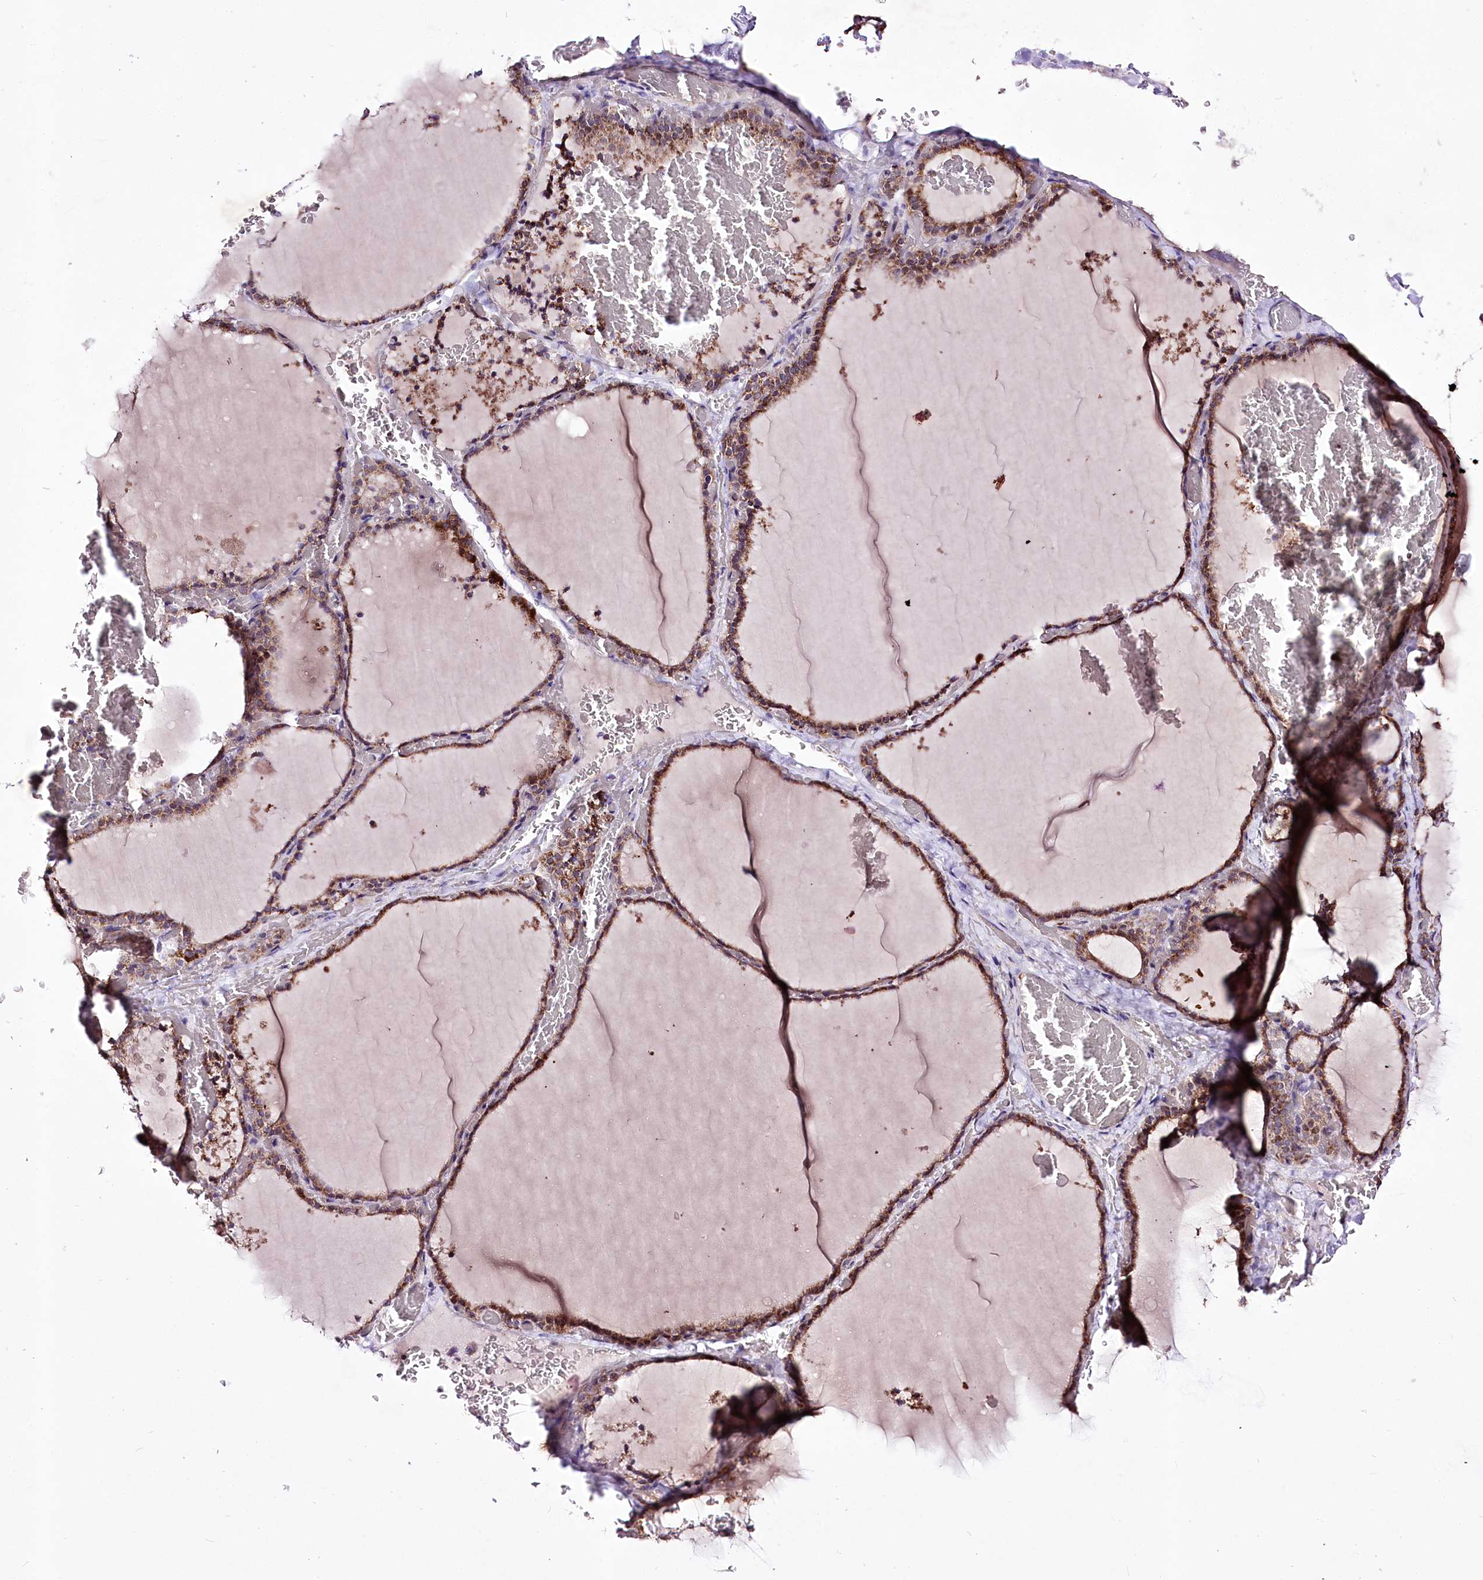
{"staining": {"intensity": "moderate", "quantity": ">75%", "location": "cytoplasmic/membranous"}, "tissue": "thyroid gland", "cell_type": "Glandular cells", "image_type": "normal", "snomed": [{"axis": "morphology", "description": "Normal tissue, NOS"}, {"axis": "topography", "description": "Thyroid gland"}], "caption": "Protein staining of unremarkable thyroid gland reveals moderate cytoplasmic/membranous staining in approximately >75% of glandular cells. The staining was performed using DAB (3,3'-diaminobenzidine), with brown indicating positive protein expression. Nuclei are stained blue with hematoxylin.", "gene": "ATE1", "patient": {"sex": "female", "age": 39}}